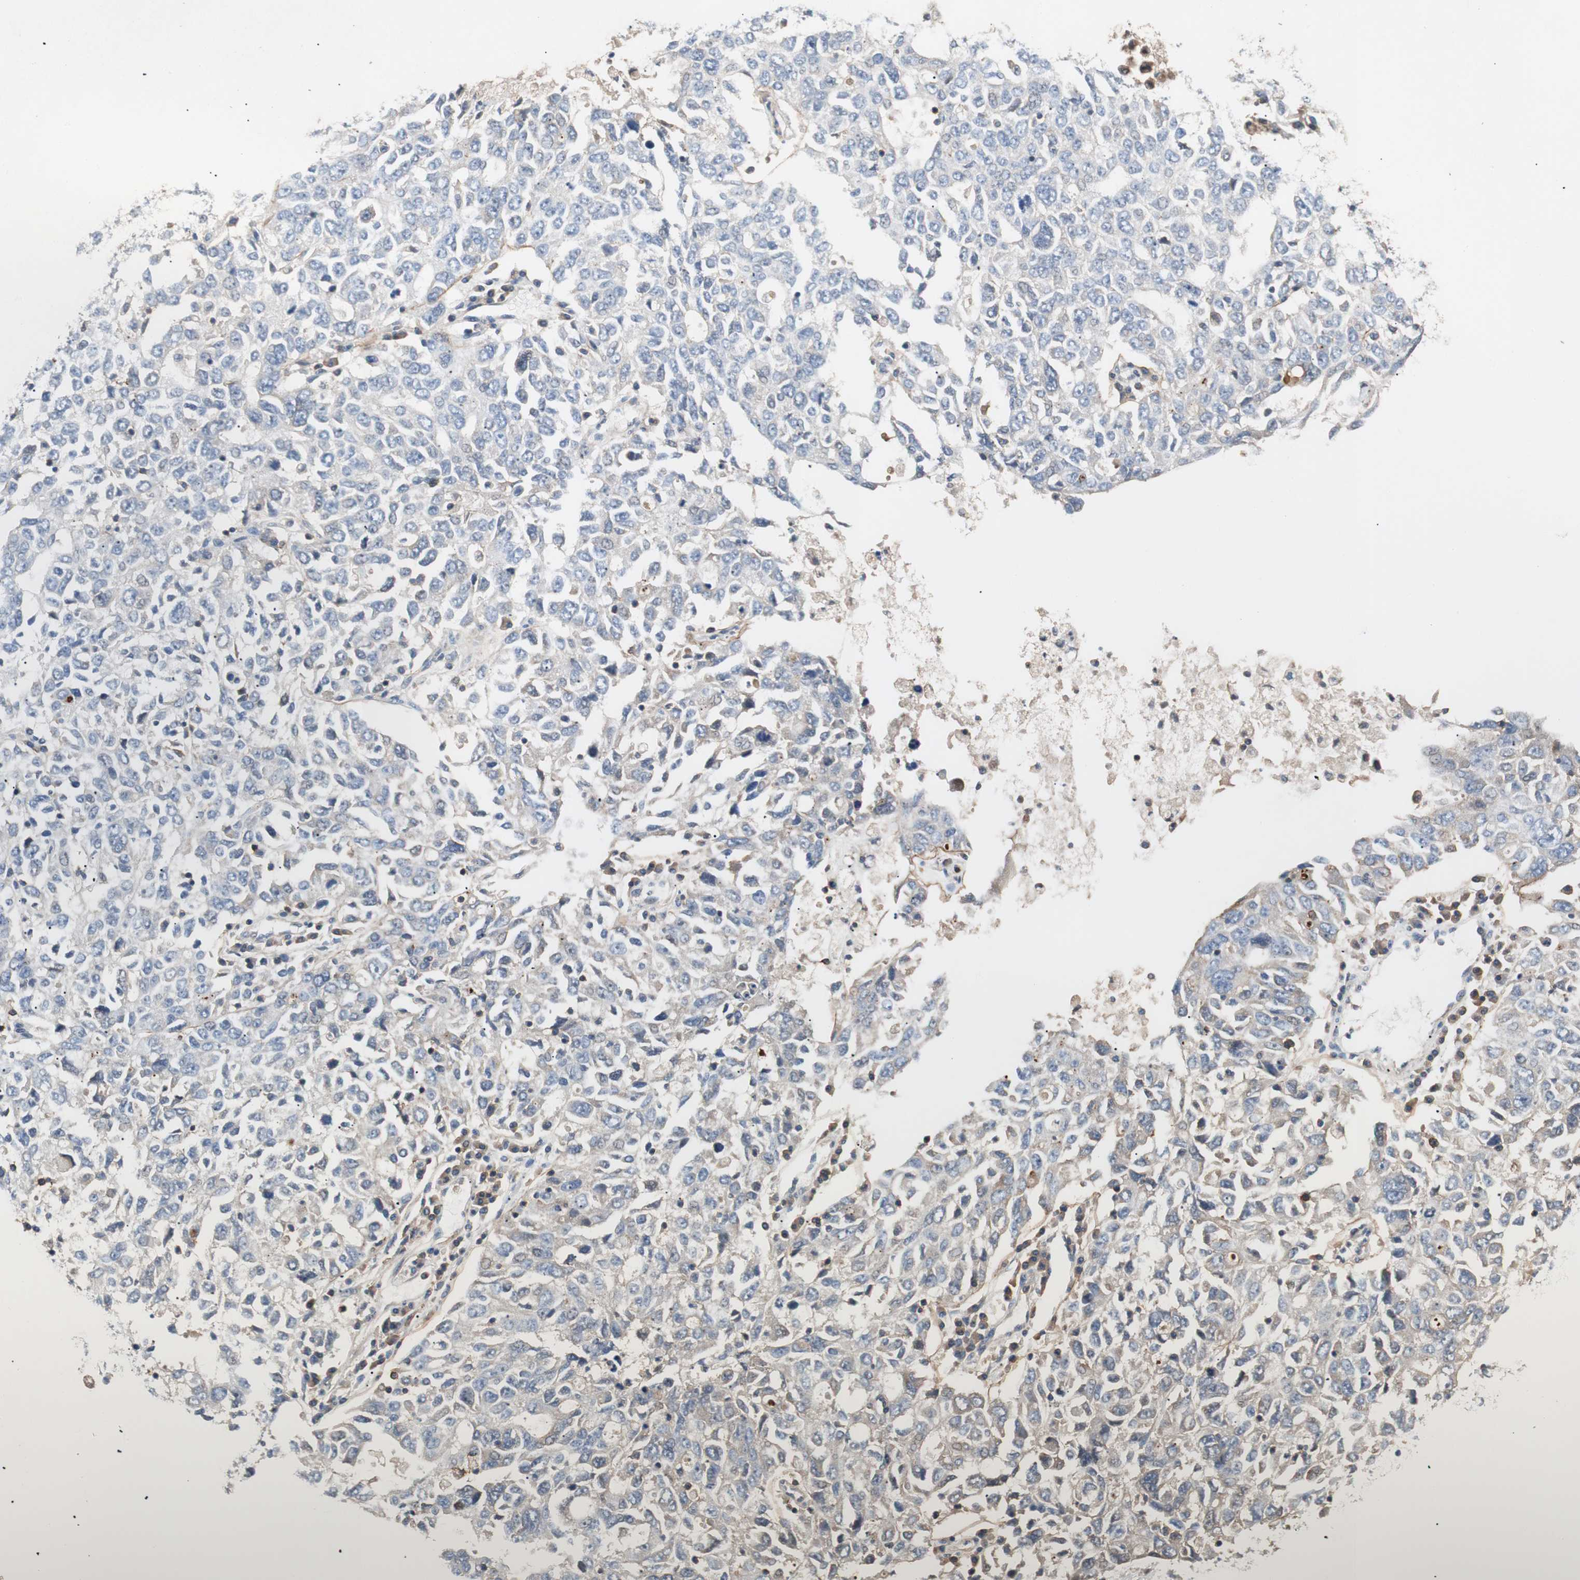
{"staining": {"intensity": "negative", "quantity": "none", "location": "none"}, "tissue": "ovarian cancer", "cell_type": "Tumor cells", "image_type": "cancer", "snomed": [{"axis": "morphology", "description": "Carcinoma, endometroid"}, {"axis": "topography", "description": "Ovary"}], "caption": "Ovarian cancer (endometroid carcinoma) was stained to show a protein in brown. There is no significant staining in tumor cells.", "gene": "TNFRSF18", "patient": {"sex": "female", "age": 62}}